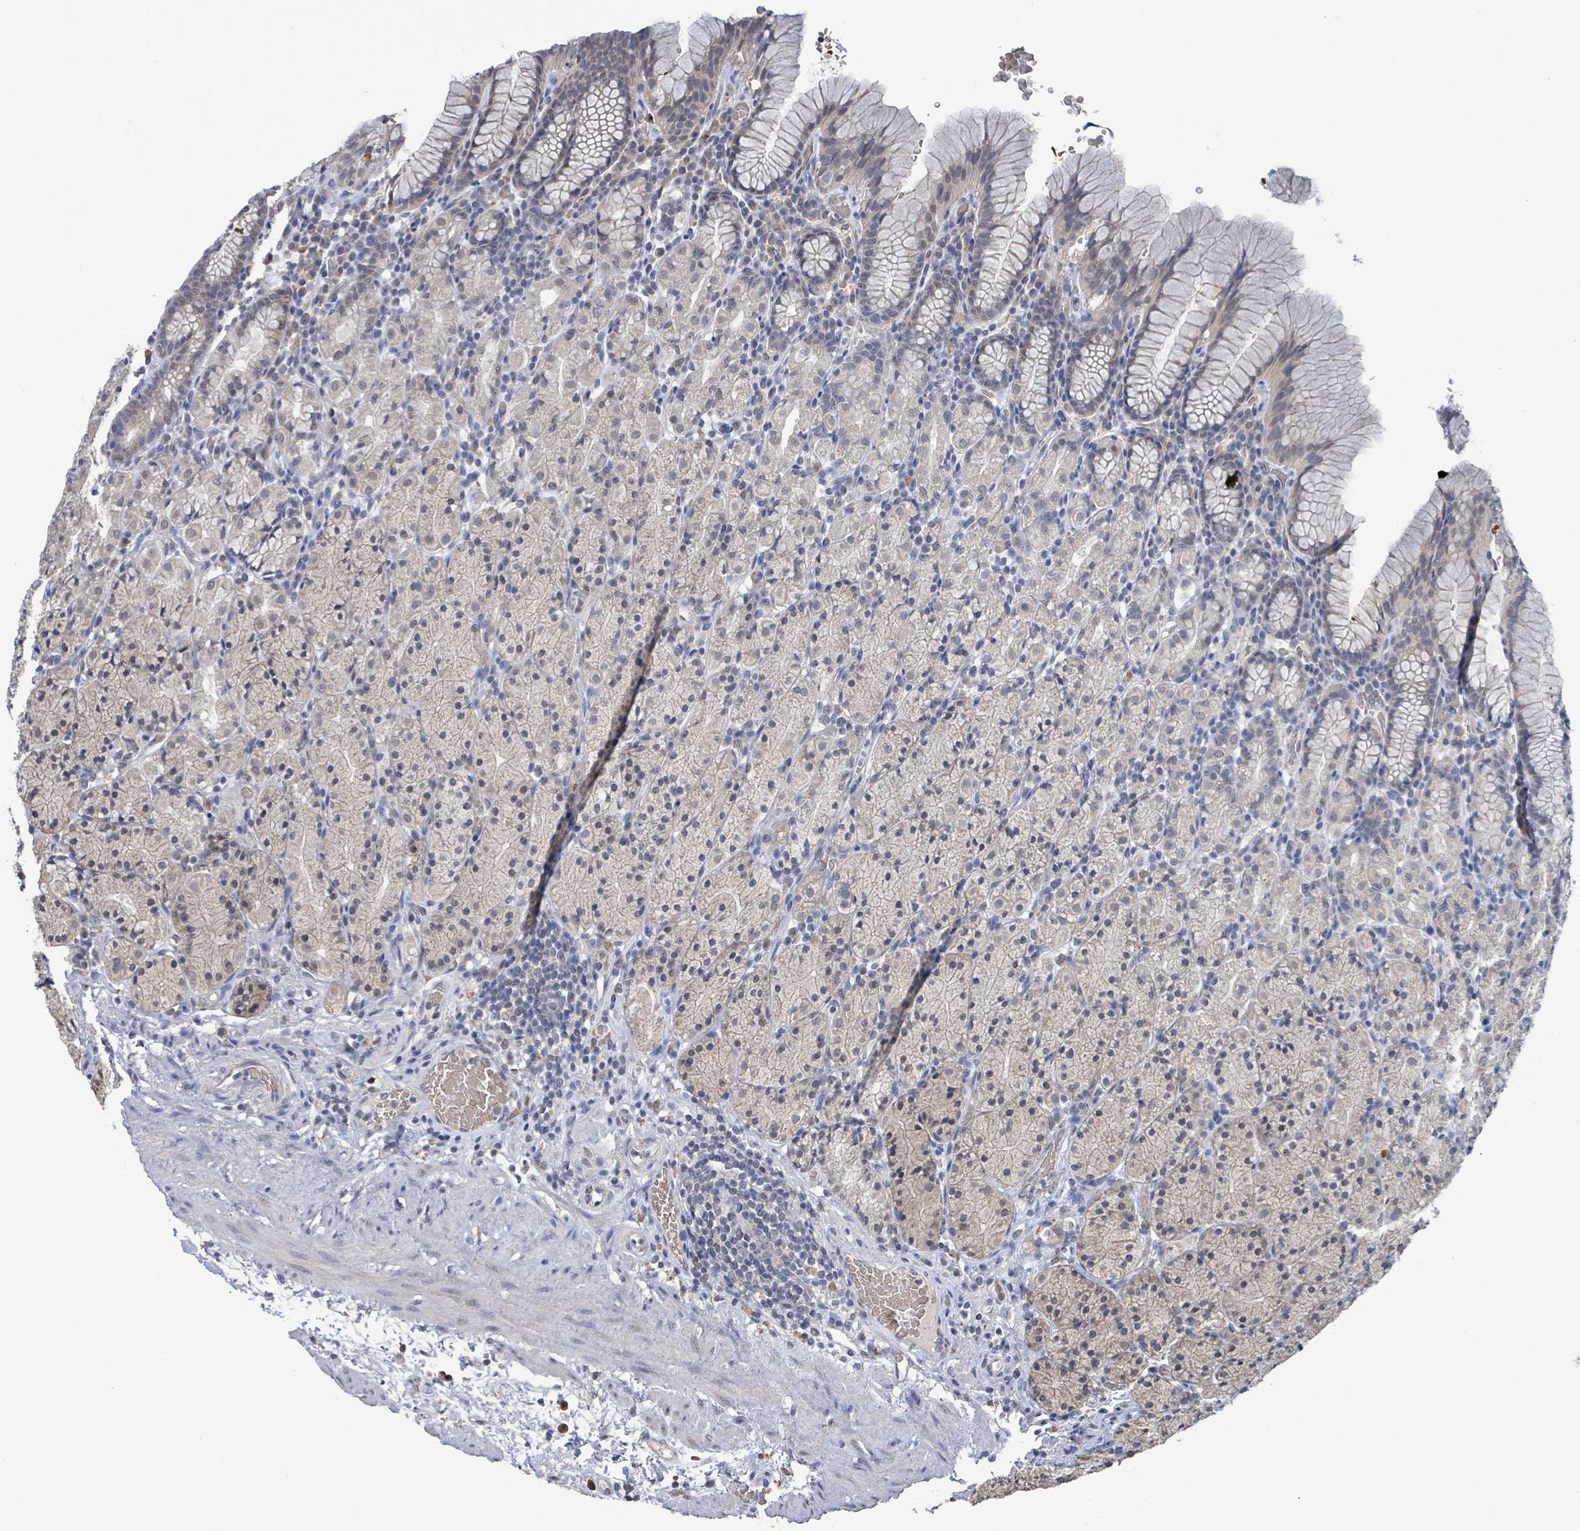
{"staining": {"intensity": "moderate", "quantity": "<25%", "location": "cytoplasmic/membranous"}, "tissue": "stomach", "cell_type": "Glandular cells", "image_type": "normal", "snomed": [{"axis": "morphology", "description": "Normal tissue, NOS"}, {"axis": "topography", "description": "Stomach, upper"}, {"axis": "topography", "description": "Stomach"}], "caption": "Immunohistochemical staining of benign human stomach demonstrates moderate cytoplasmic/membranous protein positivity in approximately <25% of glandular cells. The staining was performed using DAB to visualize the protein expression in brown, while the nuclei were stained in blue with hematoxylin (Magnification: 20x).", "gene": "SEBOX", "patient": {"sex": "male", "age": 62}}